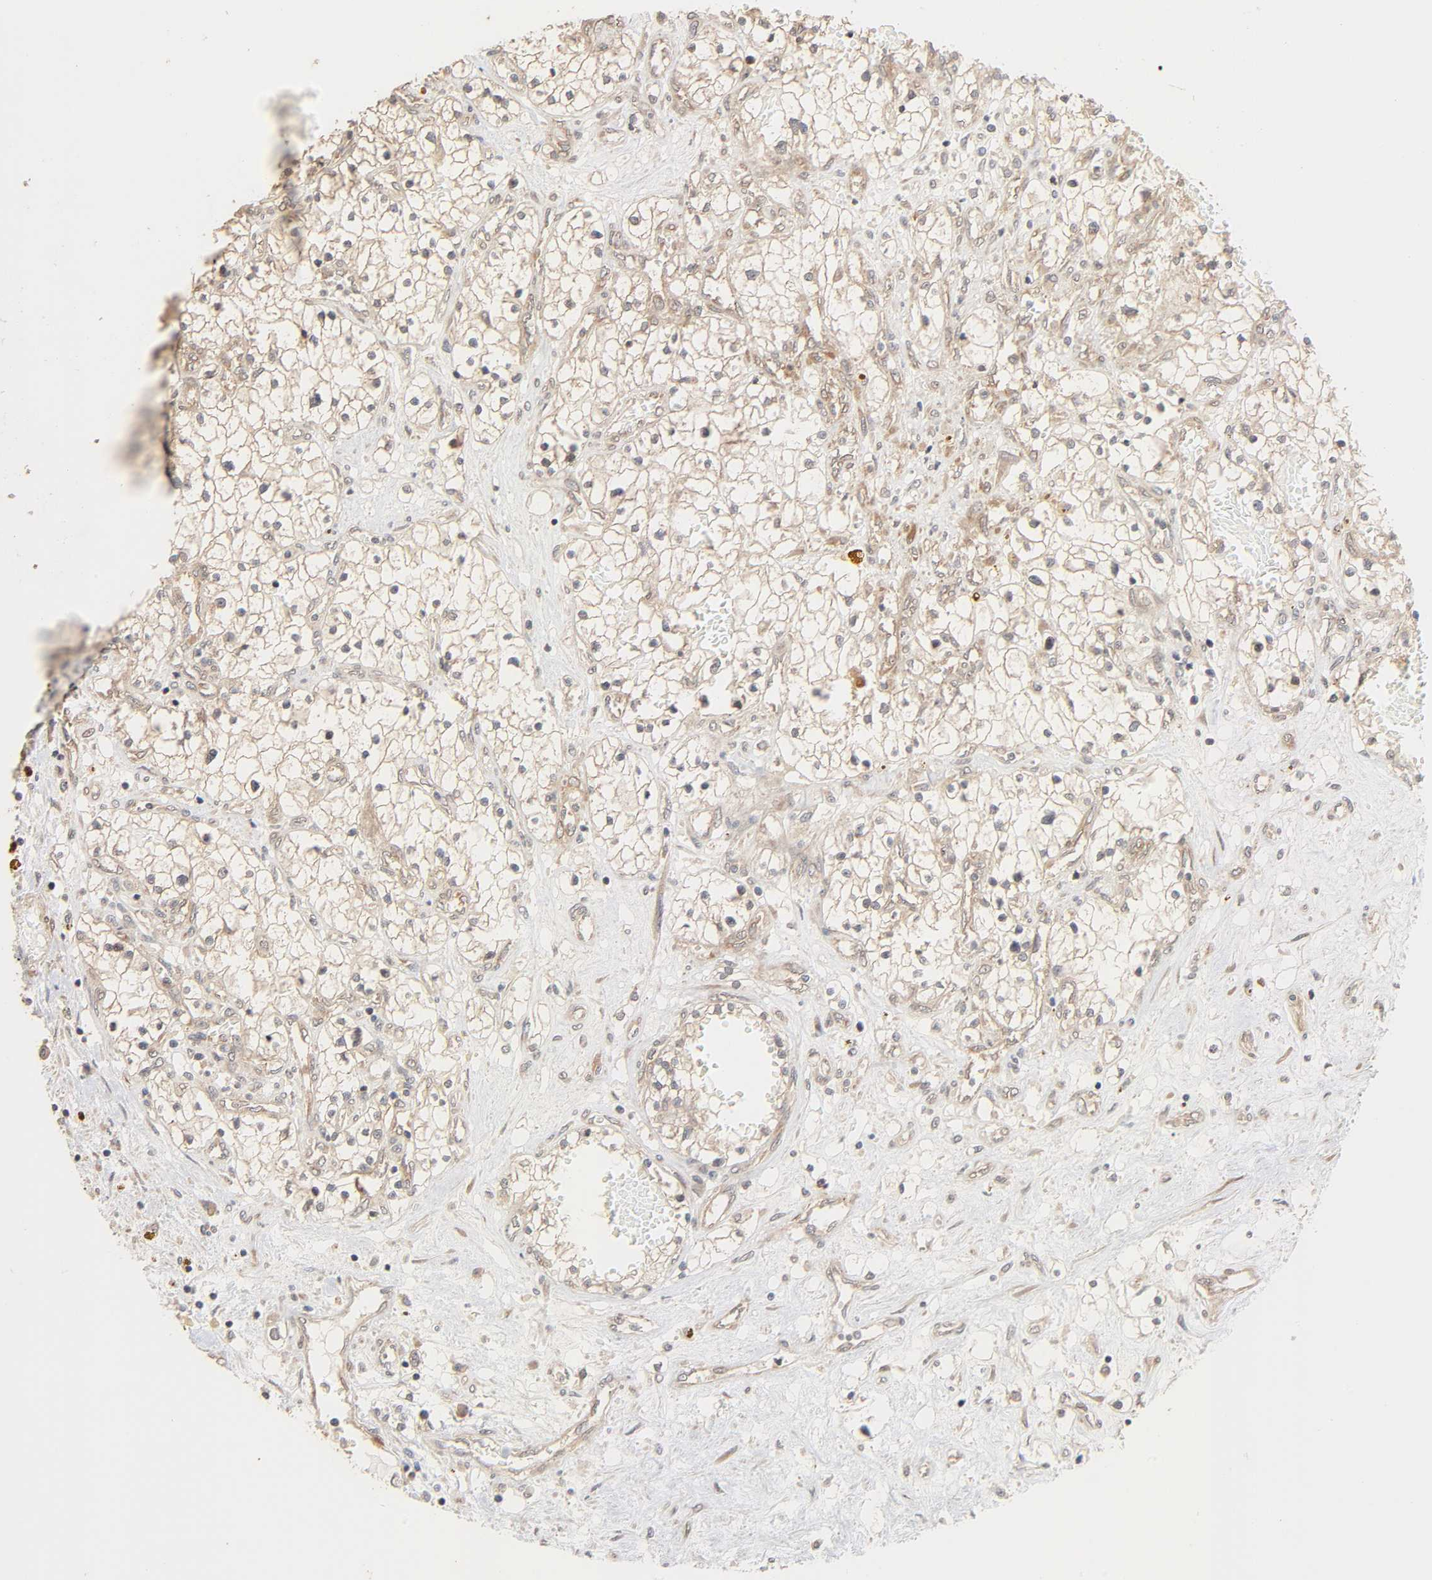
{"staining": {"intensity": "moderate", "quantity": ">75%", "location": "cytoplasmic/membranous"}, "tissue": "renal cancer", "cell_type": "Tumor cells", "image_type": "cancer", "snomed": [{"axis": "morphology", "description": "Adenocarcinoma, NOS"}, {"axis": "topography", "description": "Kidney"}], "caption": "This is a photomicrograph of IHC staining of renal adenocarcinoma, which shows moderate expression in the cytoplasmic/membranous of tumor cells.", "gene": "NEMF", "patient": {"sex": "male", "age": 68}}